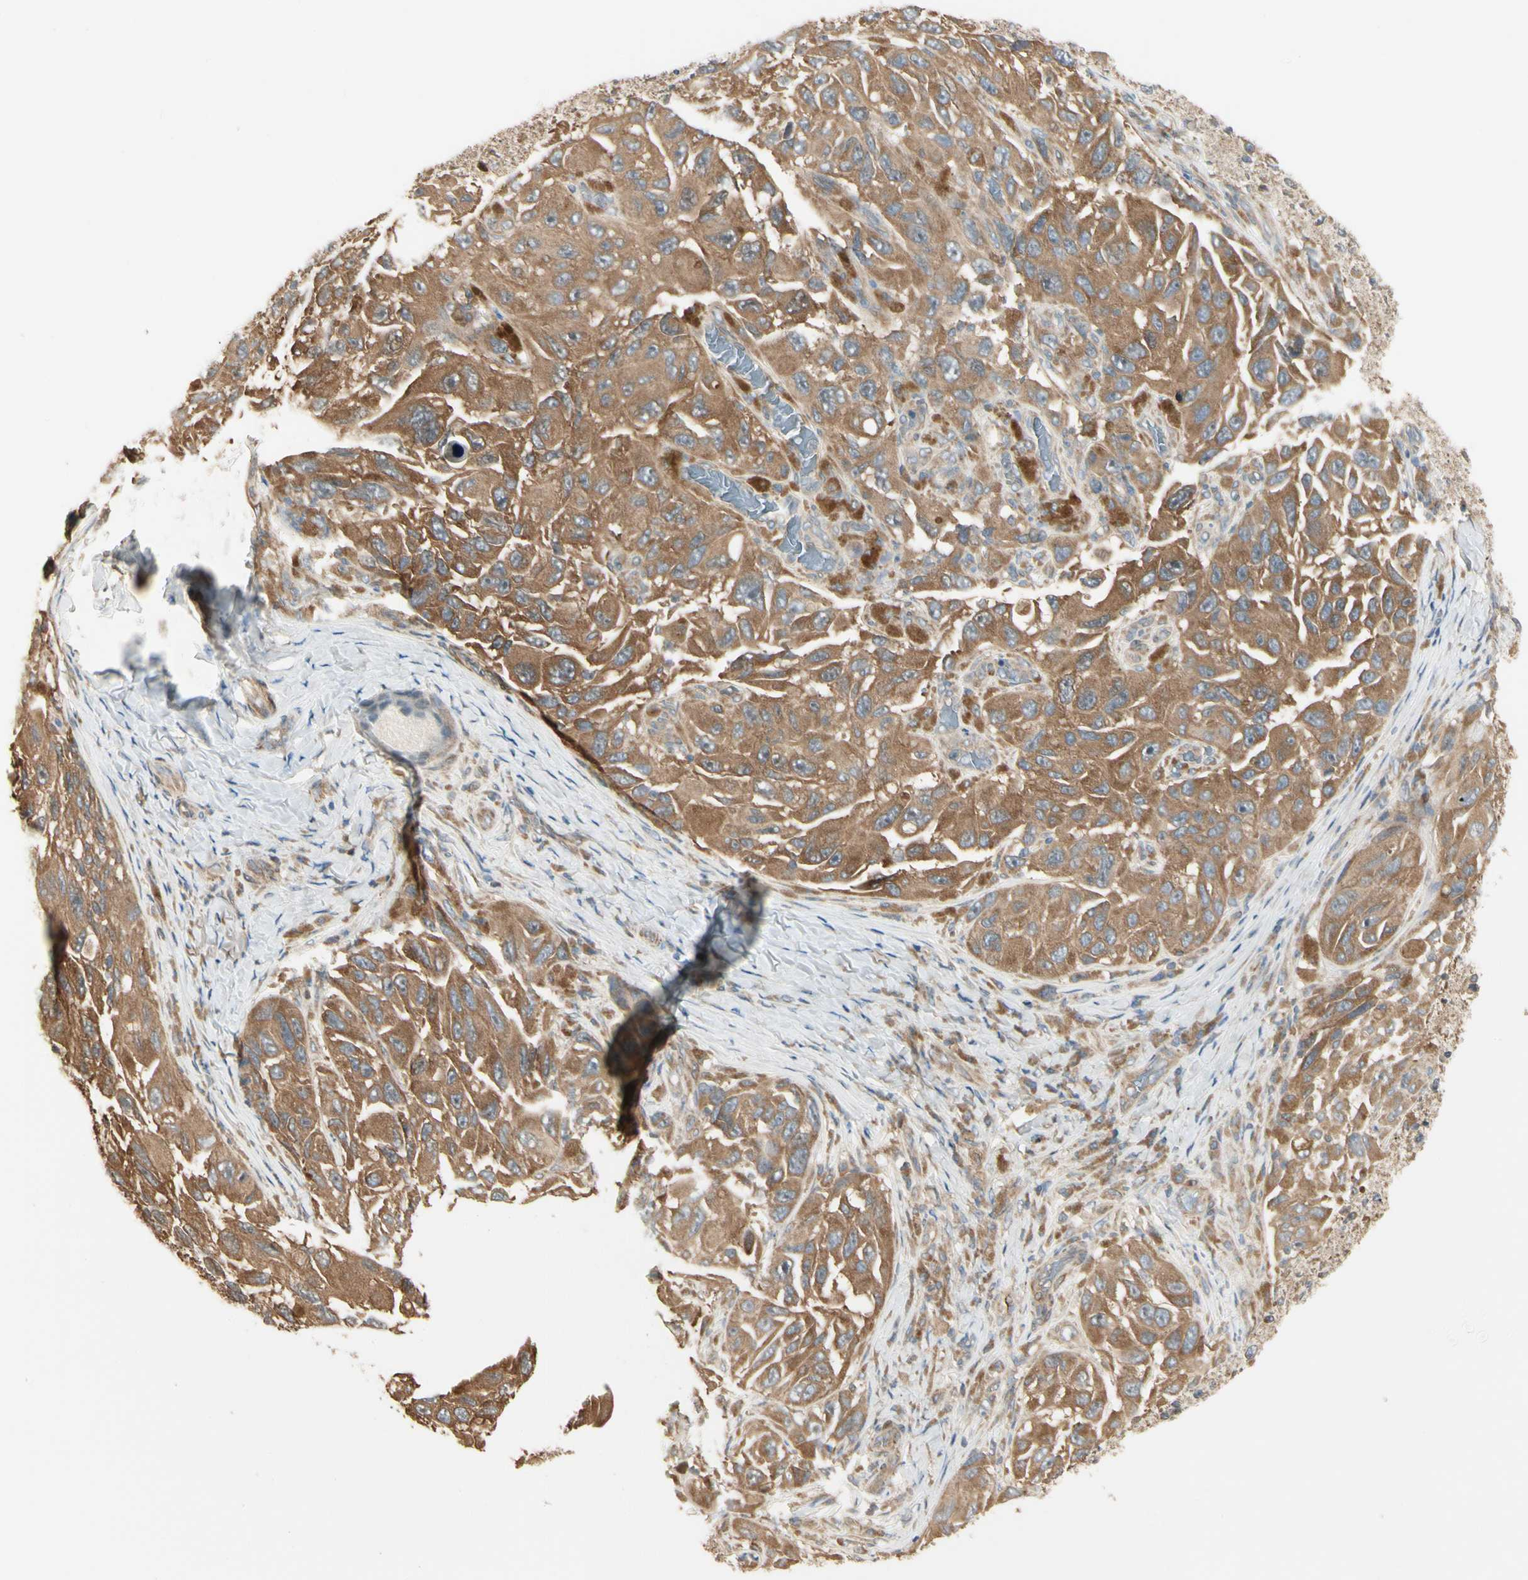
{"staining": {"intensity": "moderate", "quantity": ">75%", "location": "cytoplasmic/membranous"}, "tissue": "melanoma", "cell_type": "Tumor cells", "image_type": "cancer", "snomed": [{"axis": "morphology", "description": "Malignant melanoma, NOS"}, {"axis": "topography", "description": "Skin"}], "caption": "An image of human malignant melanoma stained for a protein shows moderate cytoplasmic/membranous brown staining in tumor cells. (Stains: DAB in brown, nuclei in blue, Microscopy: brightfield microscopy at high magnification).", "gene": "IRAG1", "patient": {"sex": "female", "age": 73}}